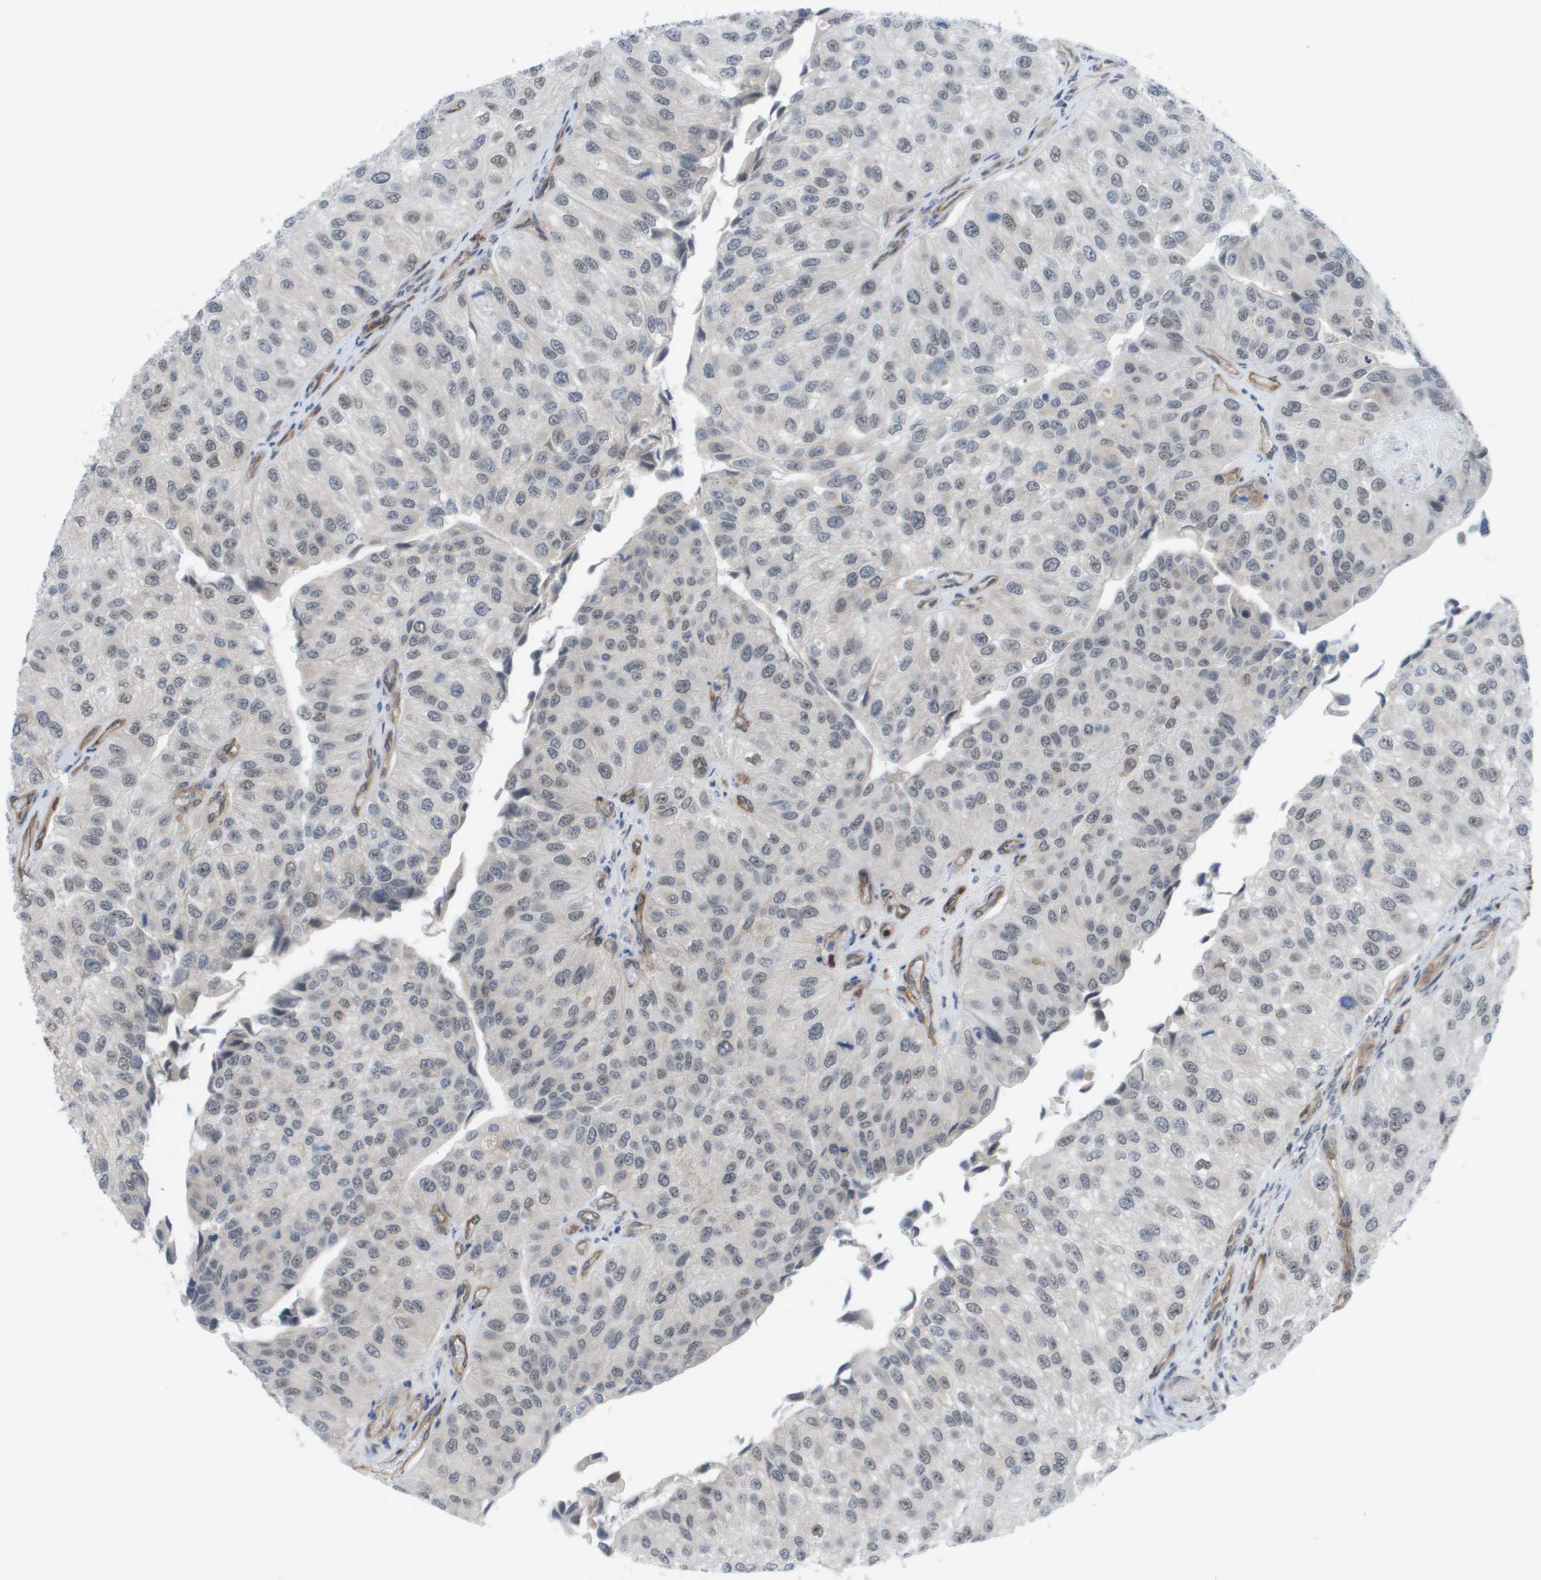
{"staining": {"intensity": "weak", "quantity": "<25%", "location": "cytoplasmic/membranous"}, "tissue": "urothelial cancer", "cell_type": "Tumor cells", "image_type": "cancer", "snomed": [{"axis": "morphology", "description": "Urothelial carcinoma, High grade"}, {"axis": "topography", "description": "Kidney"}, {"axis": "topography", "description": "Urinary bladder"}], "caption": "An IHC micrograph of urothelial cancer is shown. There is no staining in tumor cells of urothelial cancer. (Brightfield microscopy of DAB immunohistochemistry at high magnification).", "gene": "MTARC2", "patient": {"sex": "male", "age": 77}}